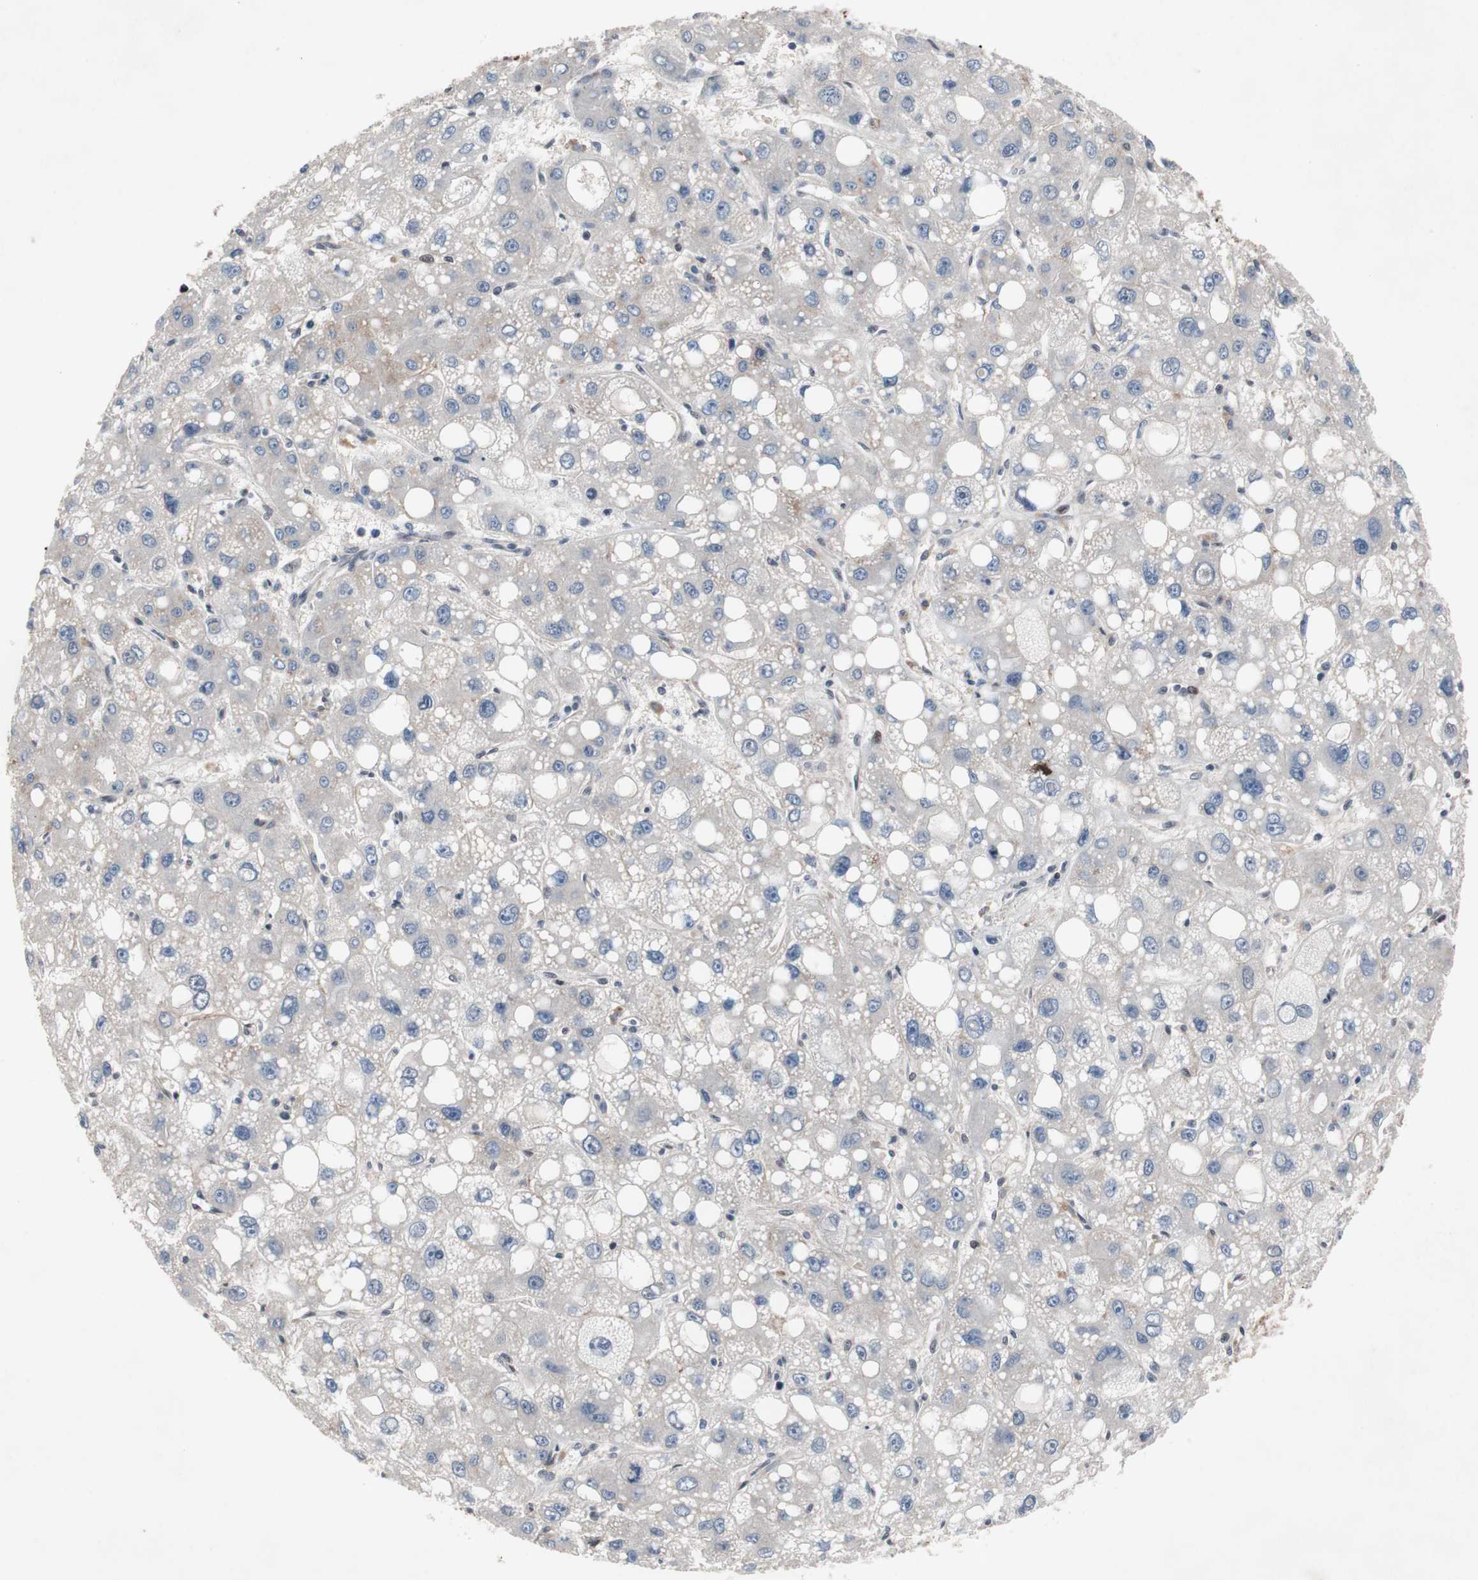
{"staining": {"intensity": "negative", "quantity": "none", "location": "none"}, "tissue": "liver cancer", "cell_type": "Tumor cells", "image_type": "cancer", "snomed": [{"axis": "morphology", "description": "Carcinoma, Hepatocellular, NOS"}, {"axis": "topography", "description": "Liver"}], "caption": "This is an immunohistochemistry (IHC) histopathology image of liver cancer (hepatocellular carcinoma). There is no staining in tumor cells.", "gene": "SOX7", "patient": {"sex": "male", "age": 55}}